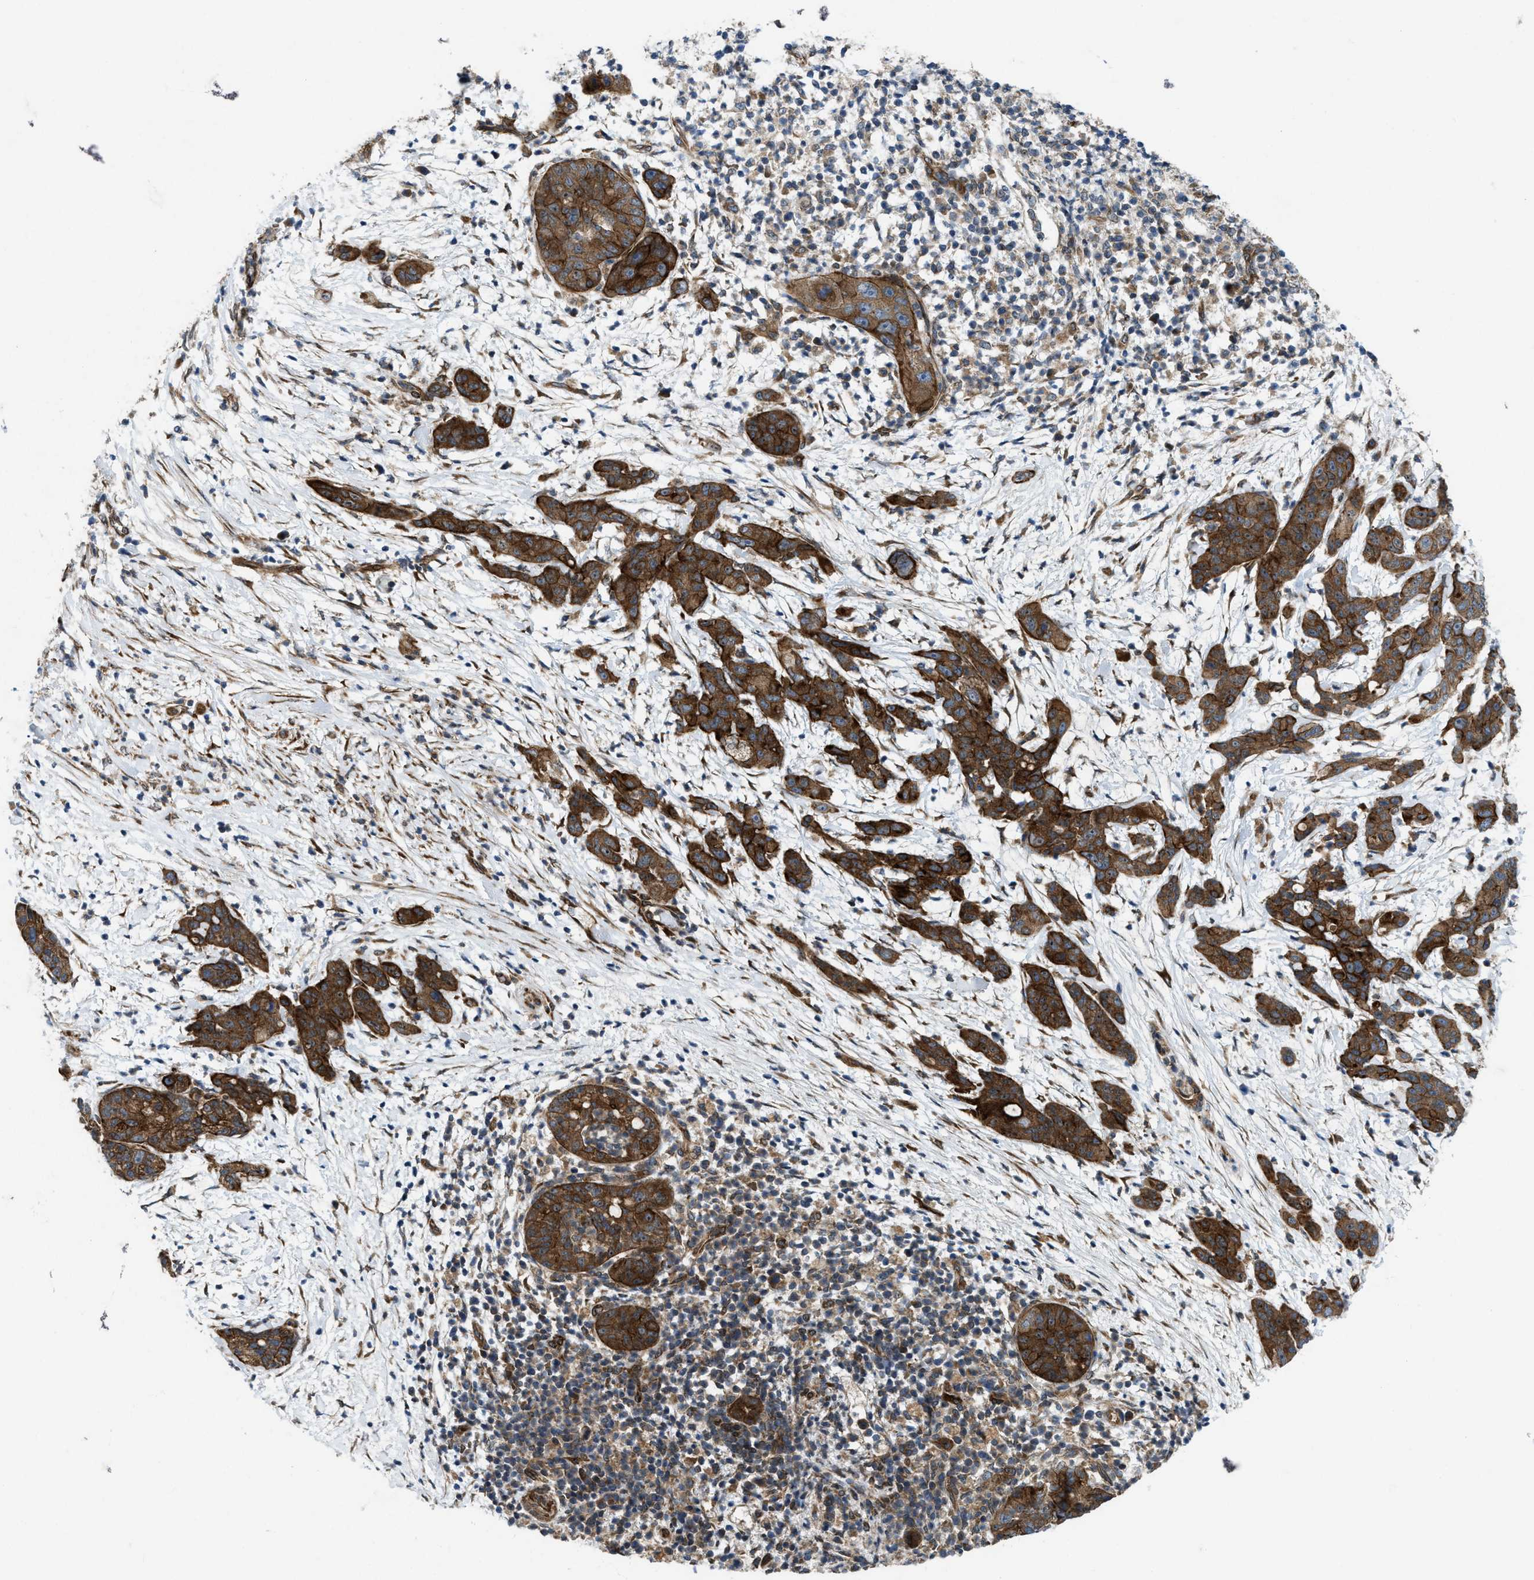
{"staining": {"intensity": "strong", "quantity": ">75%", "location": "cytoplasmic/membranous"}, "tissue": "pancreatic cancer", "cell_type": "Tumor cells", "image_type": "cancer", "snomed": [{"axis": "morphology", "description": "Adenocarcinoma, NOS"}, {"axis": "topography", "description": "Pancreas"}], "caption": "A high-resolution image shows IHC staining of pancreatic cancer (adenocarcinoma), which shows strong cytoplasmic/membranous positivity in approximately >75% of tumor cells. (Stains: DAB in brown, nuclei in blue, Microscopy: brightfield microscopy at high magnification).", "gene": "URGCP", "patient": {"sex": "female", "age": 78}}